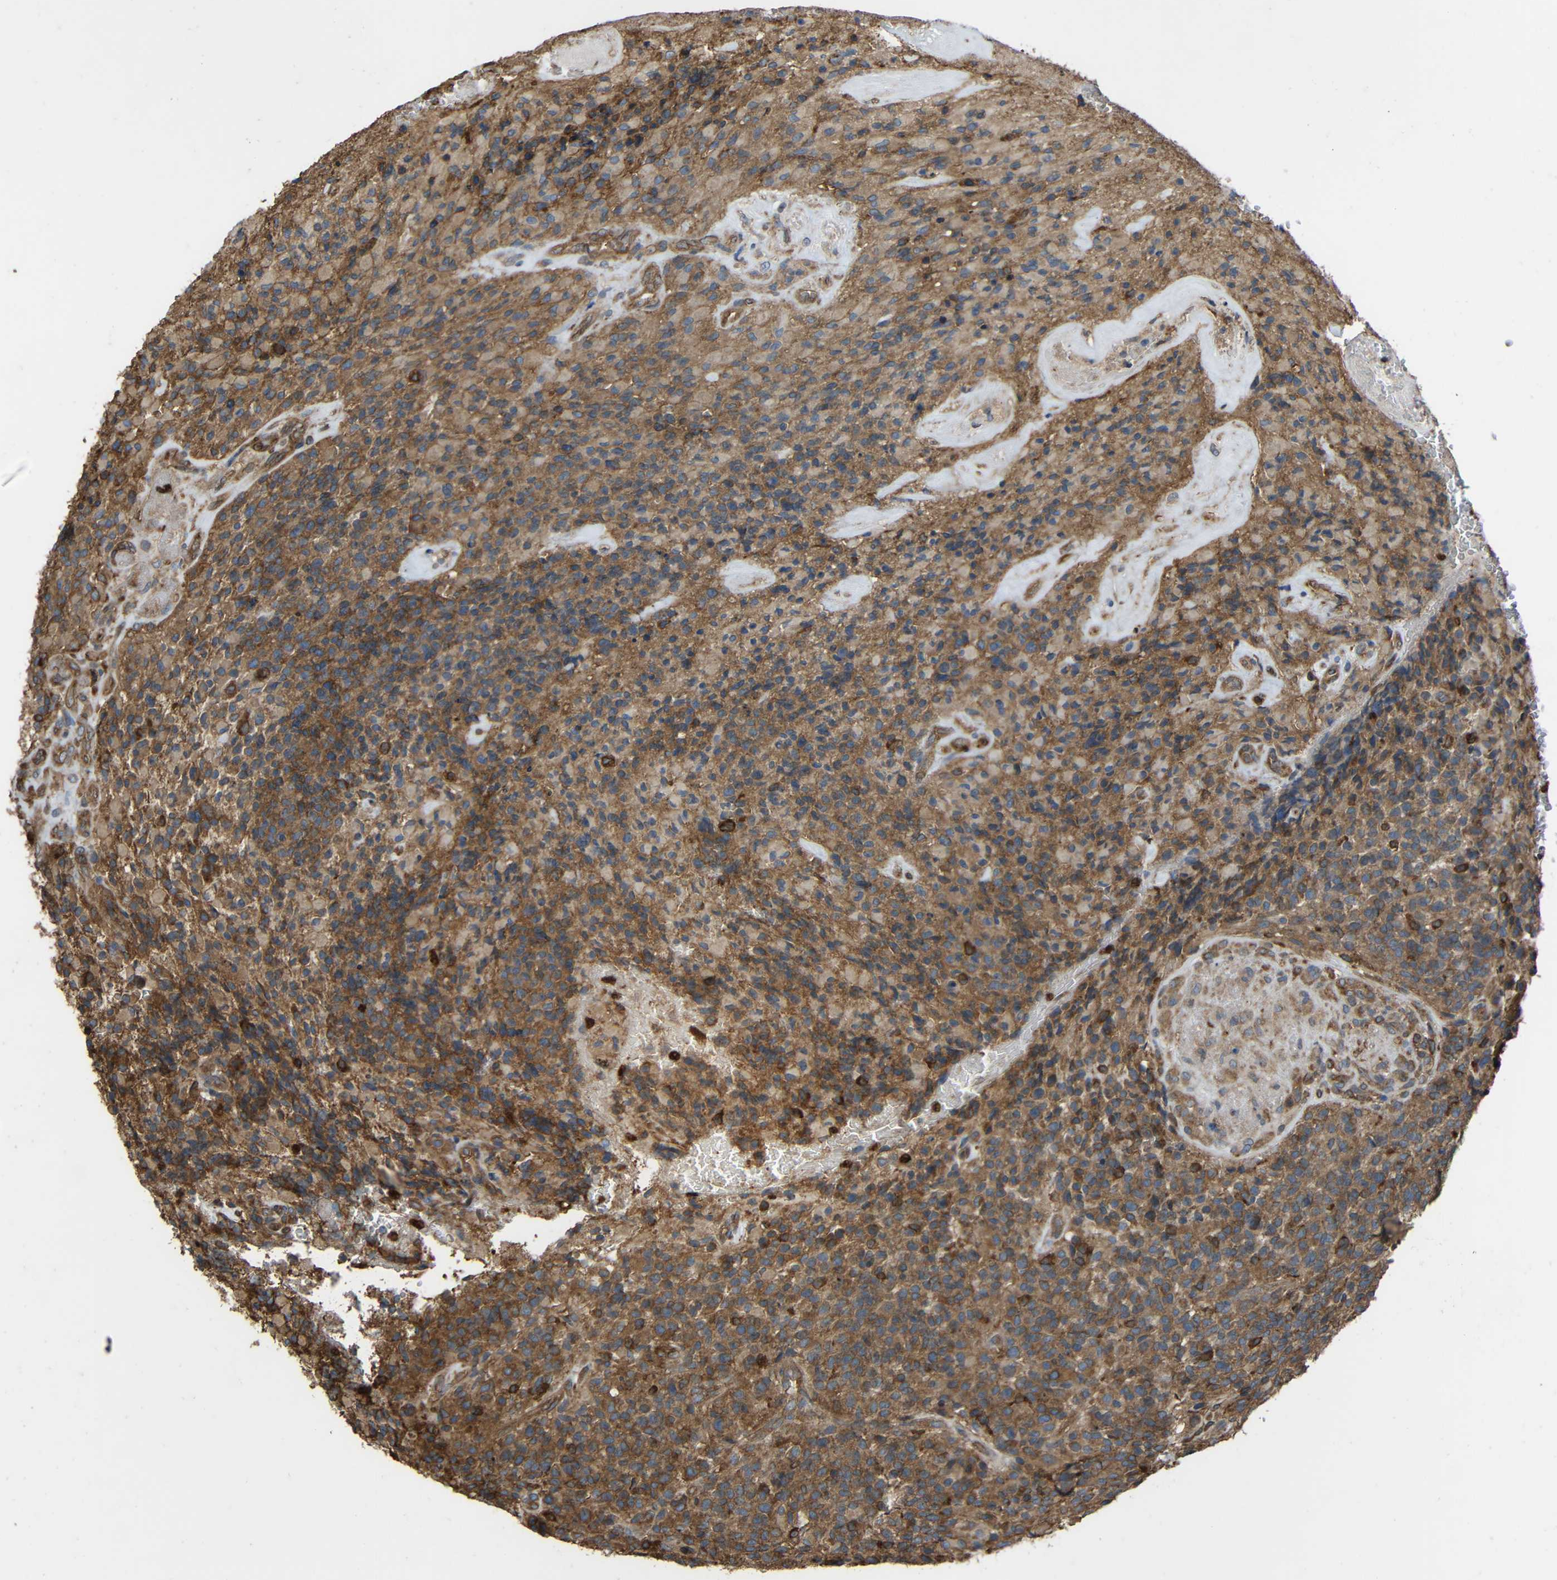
{"staining": {"intensity": "moderate", "quantity": ">75%", "location": "cytoplasmic/membranous"}, "tissue": "glioma", "cell_type": "Tumor cells", "image_type": "cancer", "snomed": [{"axis": "morphology", "description": "Glioma, malignant, High grade"}, {"axis": "topography", "description": "Brain"}], "caption": "Moderate cytoplasmic/membranous staining for a protein is identified in approximately >75% of tumor cells of glioma using IHC.", "gene": "TREM2", "patient": {"sex": "male", "age": 71}}